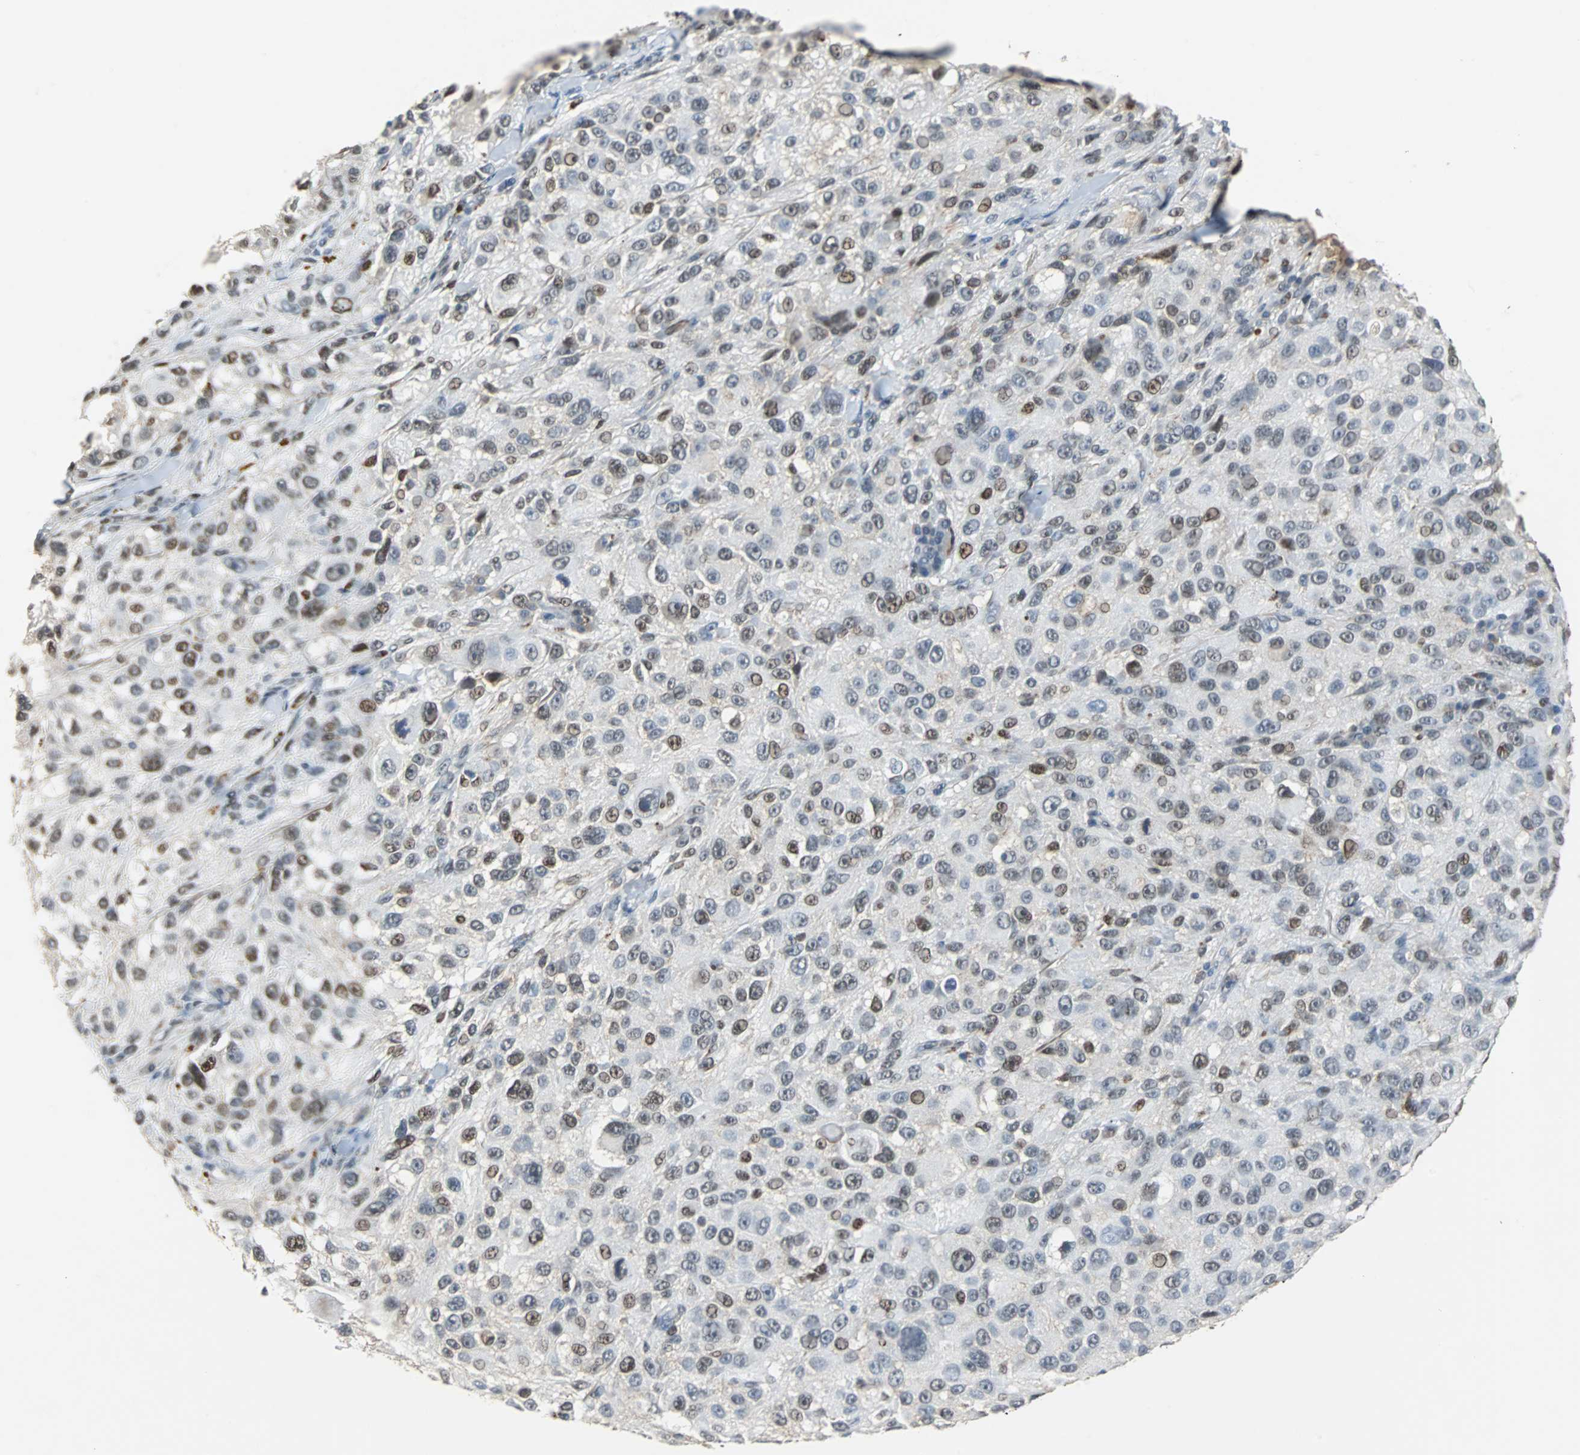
{"staining": {"intensity": "moderate", "quantity": "25%-75%", "location": "nuclear"}, "tissue": "melanoma", "cell_type": "Tumor cells", "image_type": "cancer", "snomed": [{"axis": "morphology", "description": "Necrosis, NOS"}, {"axis": "morphology", "description": "Malignant melanoma, NOS"}, {"axis": "topography", "description": "Skin"}], "caption": "IHC histopathology image of human malignant melanoma stained for a protein (brown), which shows medium levels of moderate nuclear positivity in approximately 25%-75% of tumor cells.", "gene": "HLX", "patient": {"sex": "female", "age": 87}}